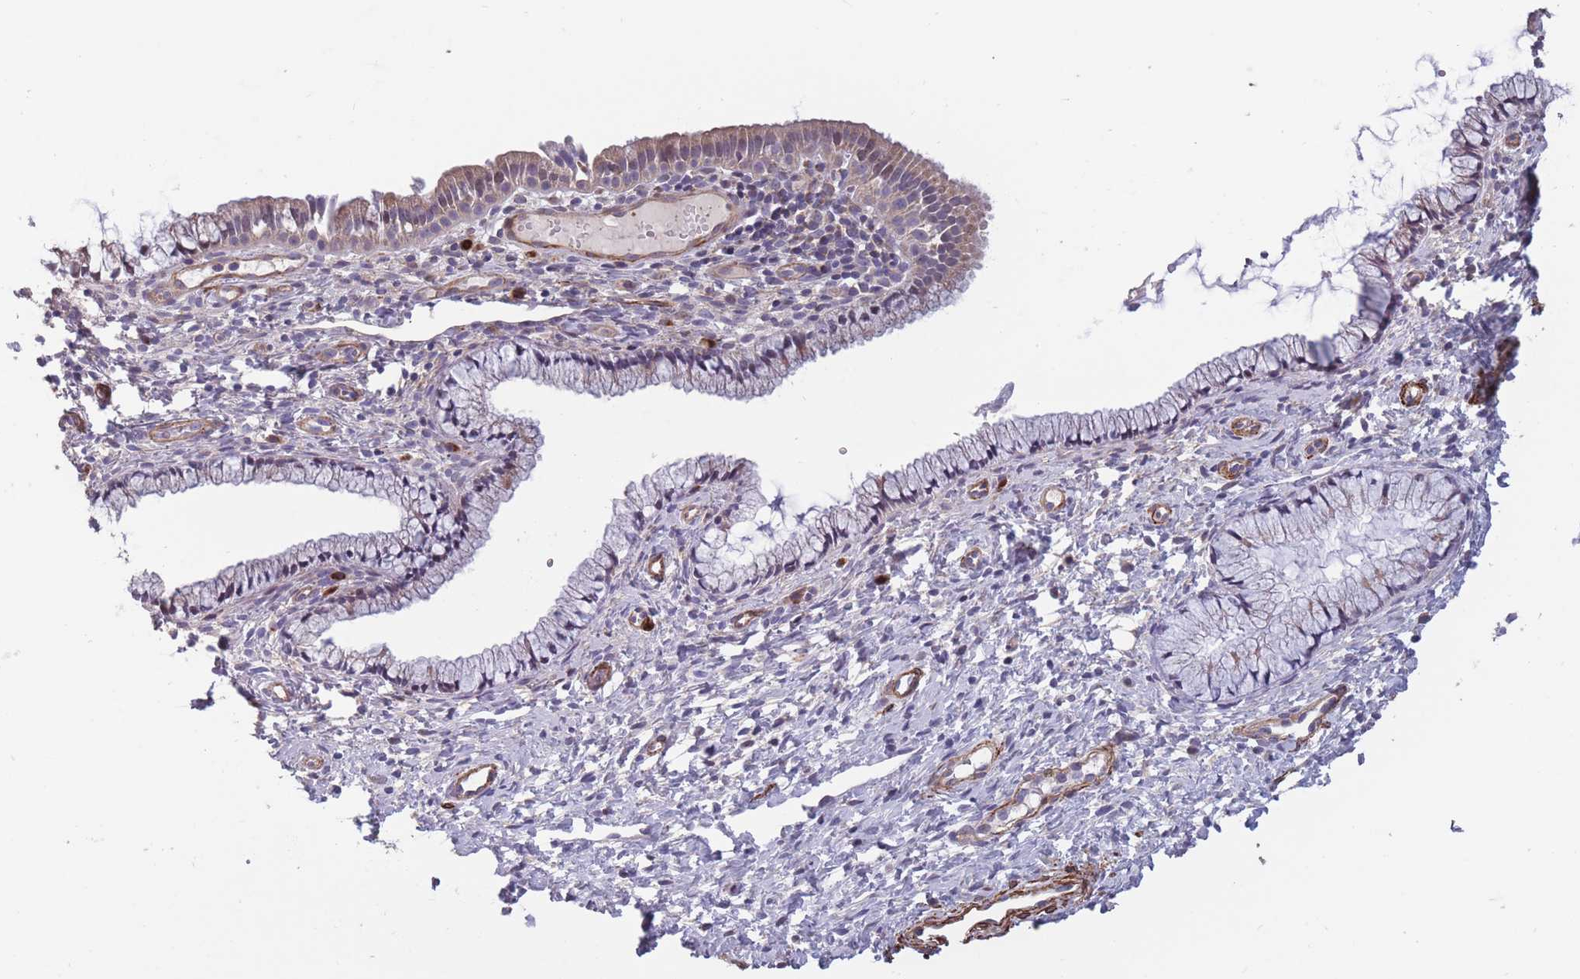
{"staining": {"intensity": "weak", "quantity": "<25%", "location": "cytoplasmic/membranous"}, "tissue": "cervix", "cell_type": "Glandular cells", "image_type": "normal", "snomed": [{"axis": "morphology", "description": "Normal tissue, NOS"}, {"axis": "topography", "description": "Cervix"}], "caption": "Immunohistochemical staining of normal human cervix reveals no significant staining in glandular cells. (DAB immunohistochemistry (IHC) visualized using brightfield microscopy, high magnification).", "gene": "TOMM40L", "patient": {"sex": "female", "age": 36}}